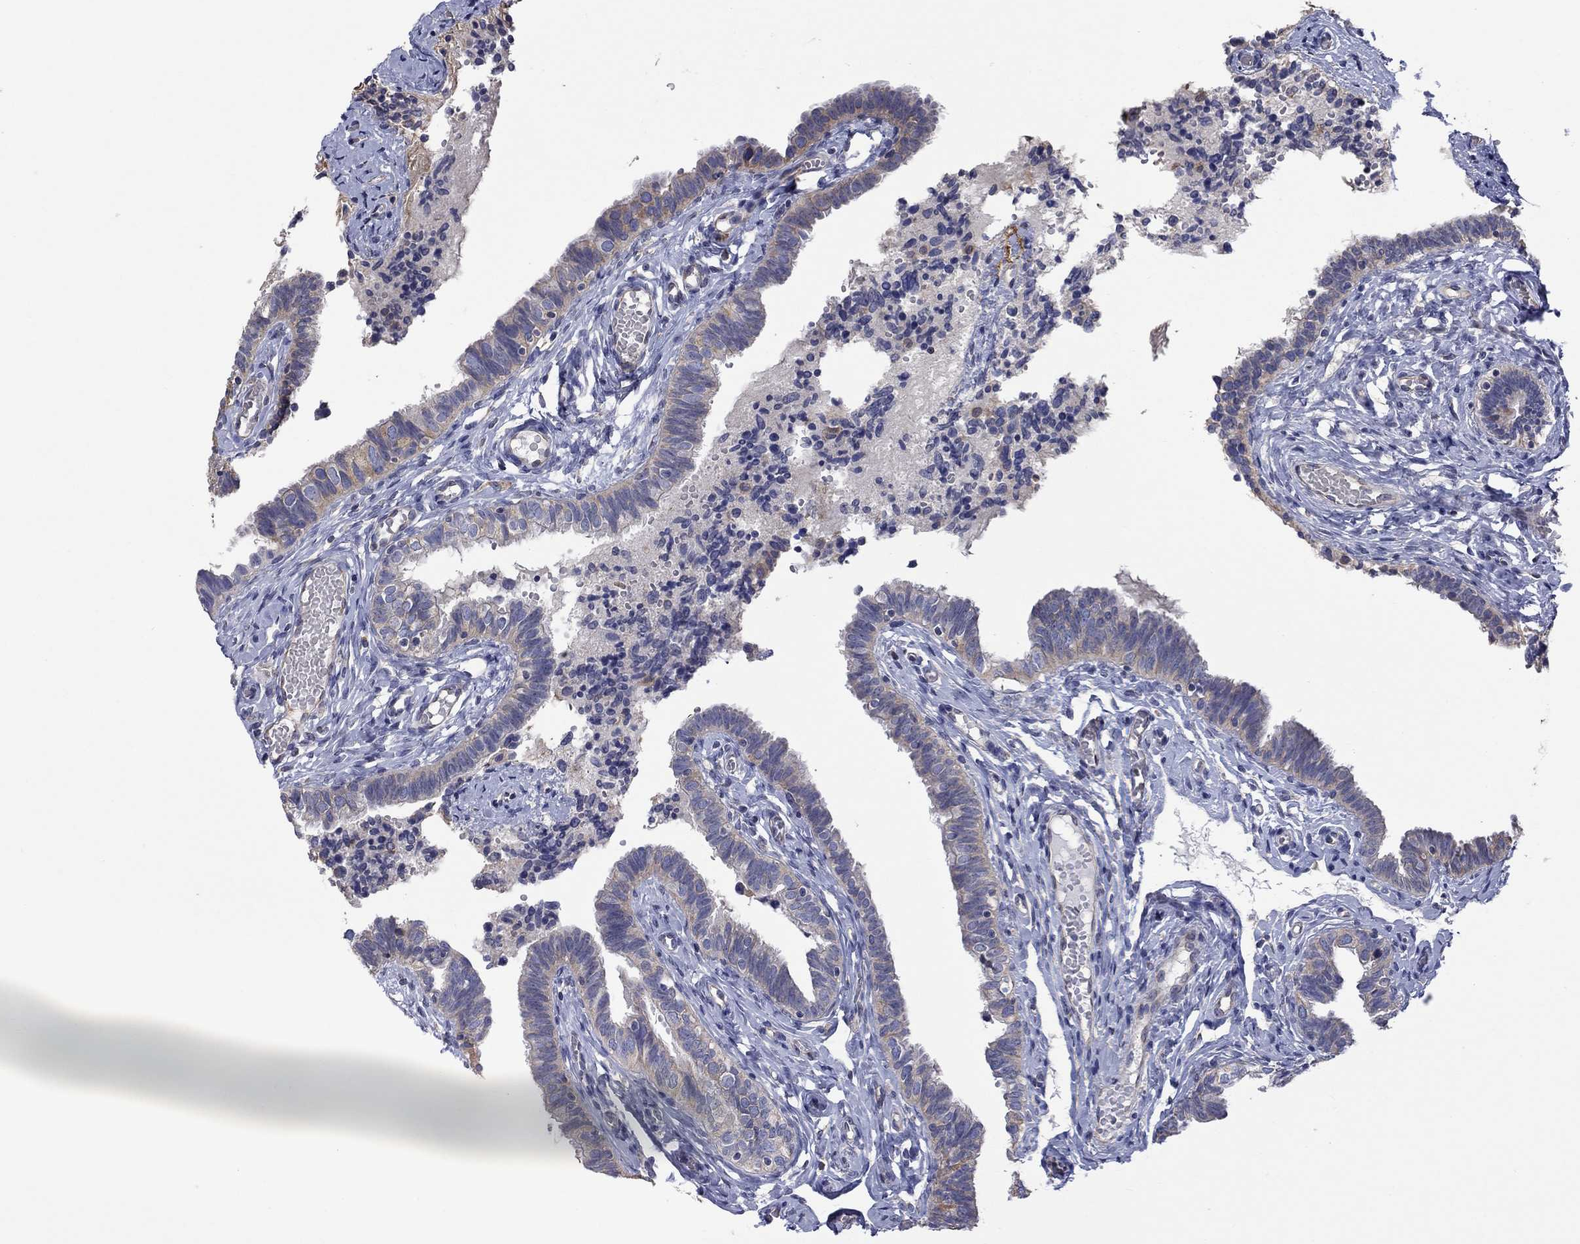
{"staining": {"intensity": "moderate", "quantity": "<25%", "location": "cytoplasmic/membranous"}, "tissue": "fallopian tube", "cell_type": "Glandular cells", "image_type": "normal", "snomed": [{"axis": "morphology", "description": "Normal tissue, NOS"}, {"axis": "topography", "description": "Fallopian tube"}], "caption": "Immunohistochemistry (IHC) (DAB) staining of benign fallopian tube displays moderate cytoplasmic/membranous protein expression in approximately <25% of glandular cells. The staining was performed using DAB, with brown indicating positive protein expression. Nuclei are stained blue with hematoxylin.", "gene": "CAMKK2", "patient": {"sex": "female", "age": 47}}